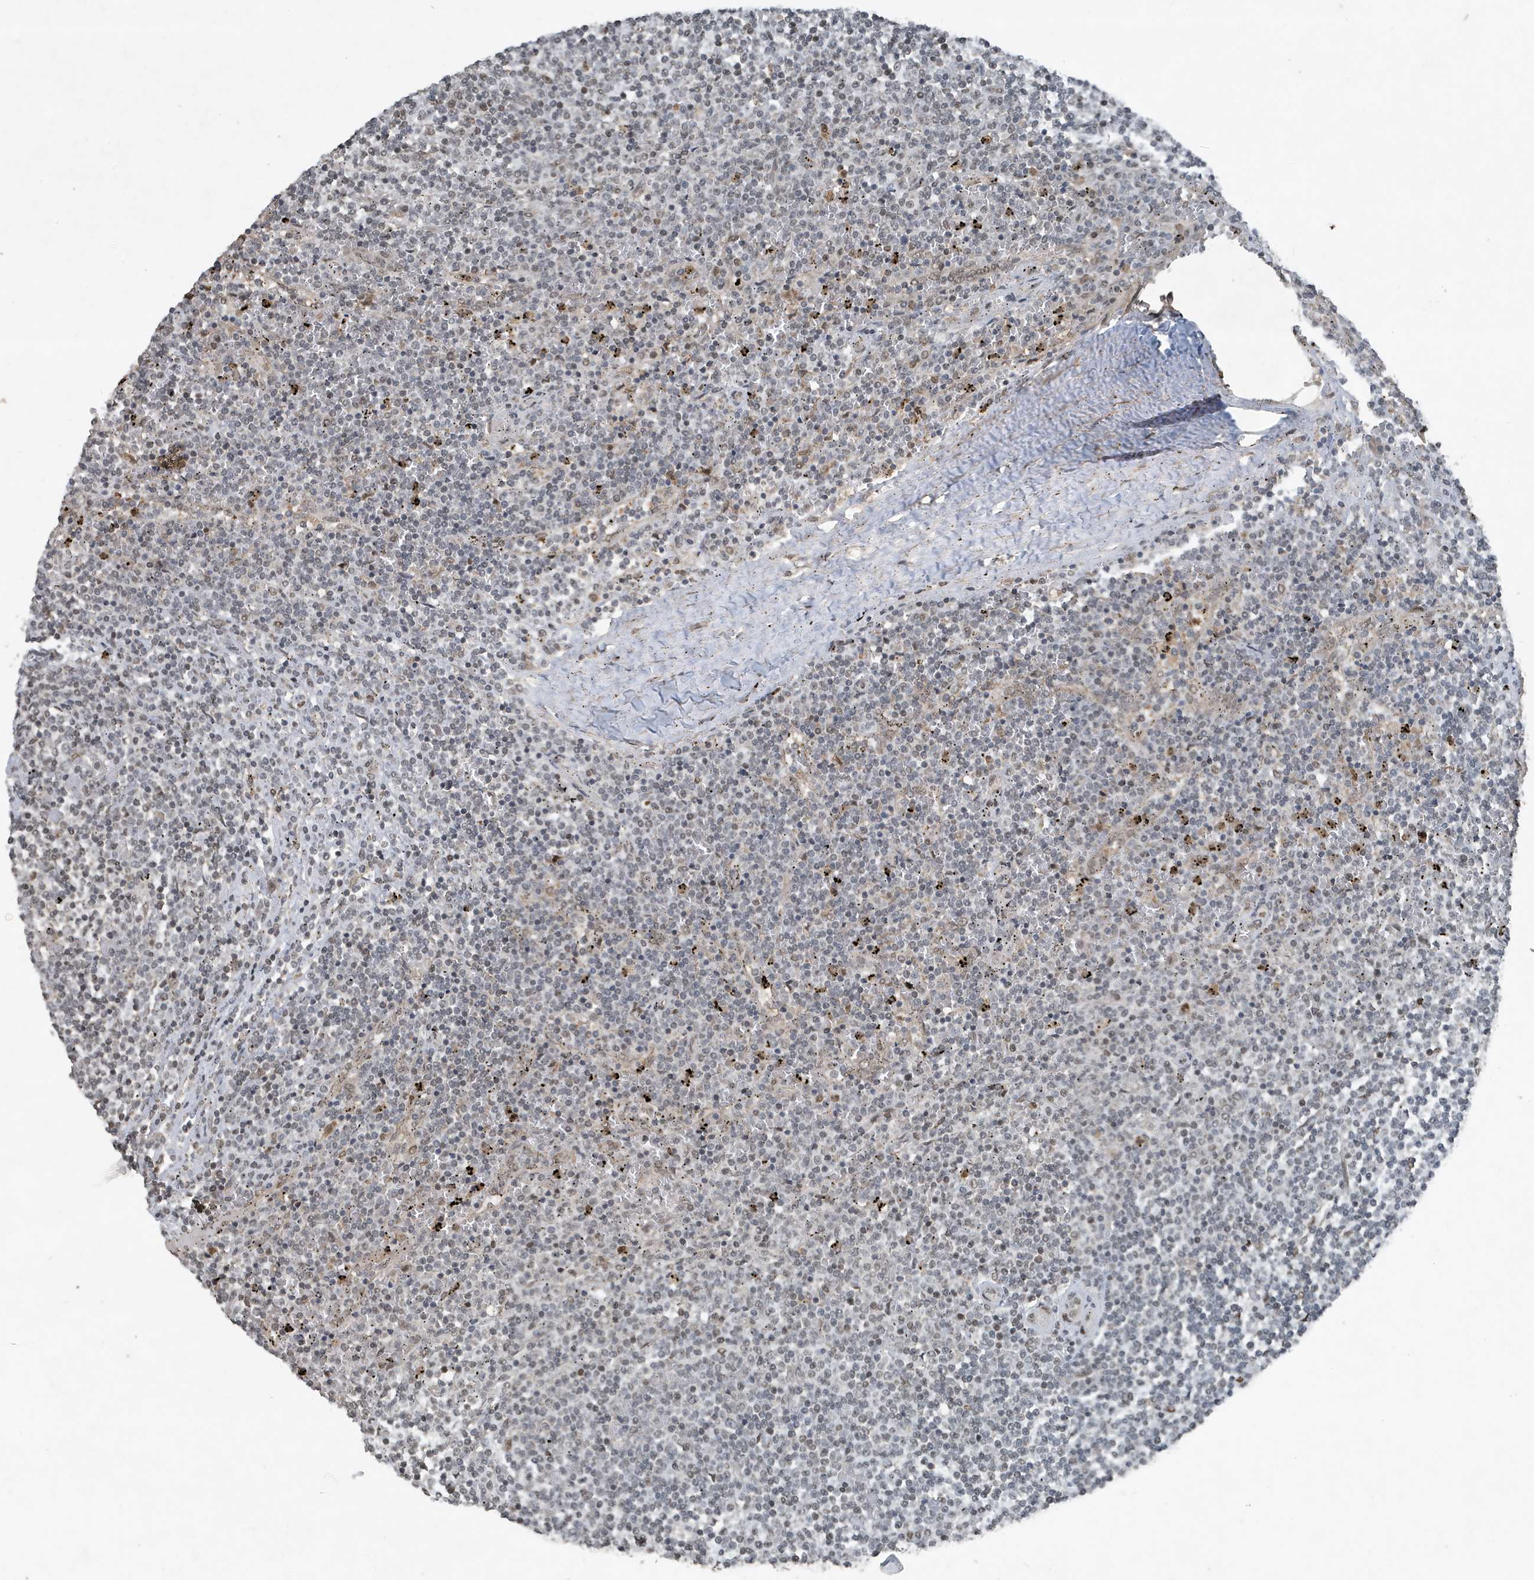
{"staining": {"intensity": "negative", "quantity": "none", "location": "none"}, "tissue": "lymphoma", "cell_type": "Tumor cells", "image_type": "cancer", "snomed": [{"axis": "morphology", "description": "Malignant lymphoma, non-Hodgkin's type, Low grade"}, {"axis": "topography", "description": "Spleen"}], "caption": "A high-resolution photomicrograph shows IHC staining of lymphoma, which reveals no significant positivity in tumor cells.", "gene": "HSPA1A", "patient": {"sex": "female", "age": 50}}